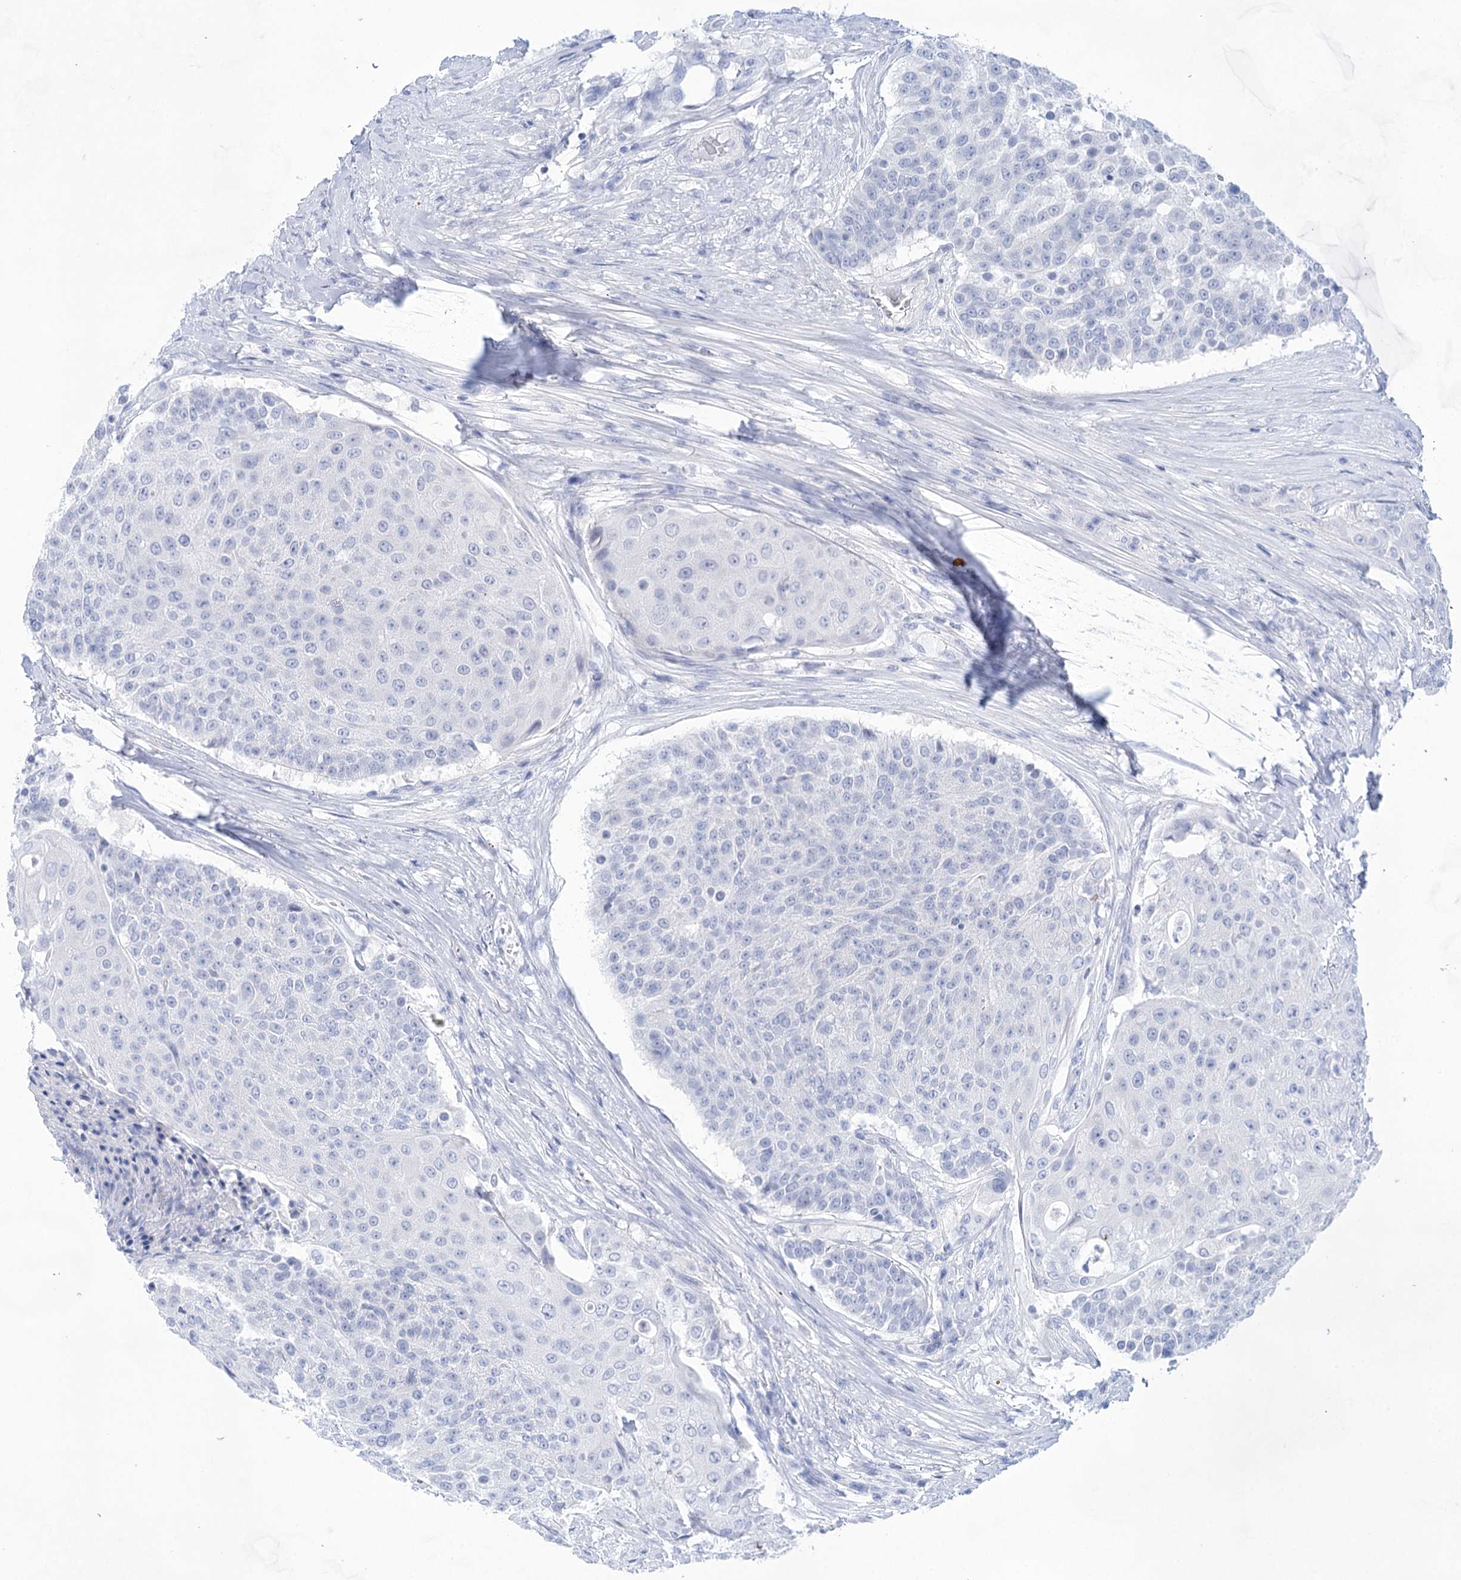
{"staining": {"intensity": "negative", "quantity": "none", "location": "none"}, "tissue": "urothelial cancer", "cell_type": "Tumor cells", "image_type": "cancer", "snomed": [{"axis": "morphology", "description": "Urothelial carcinoma, High grade"}, {"axis": "topography", "description": "Urinary bladder"}], "caption": "The micrograph displays no significant staining in tumor cells of urothelial carcinoma (high-grade).", "gene": "LALBA", "patient": {"sex": "female", "age": 63}}